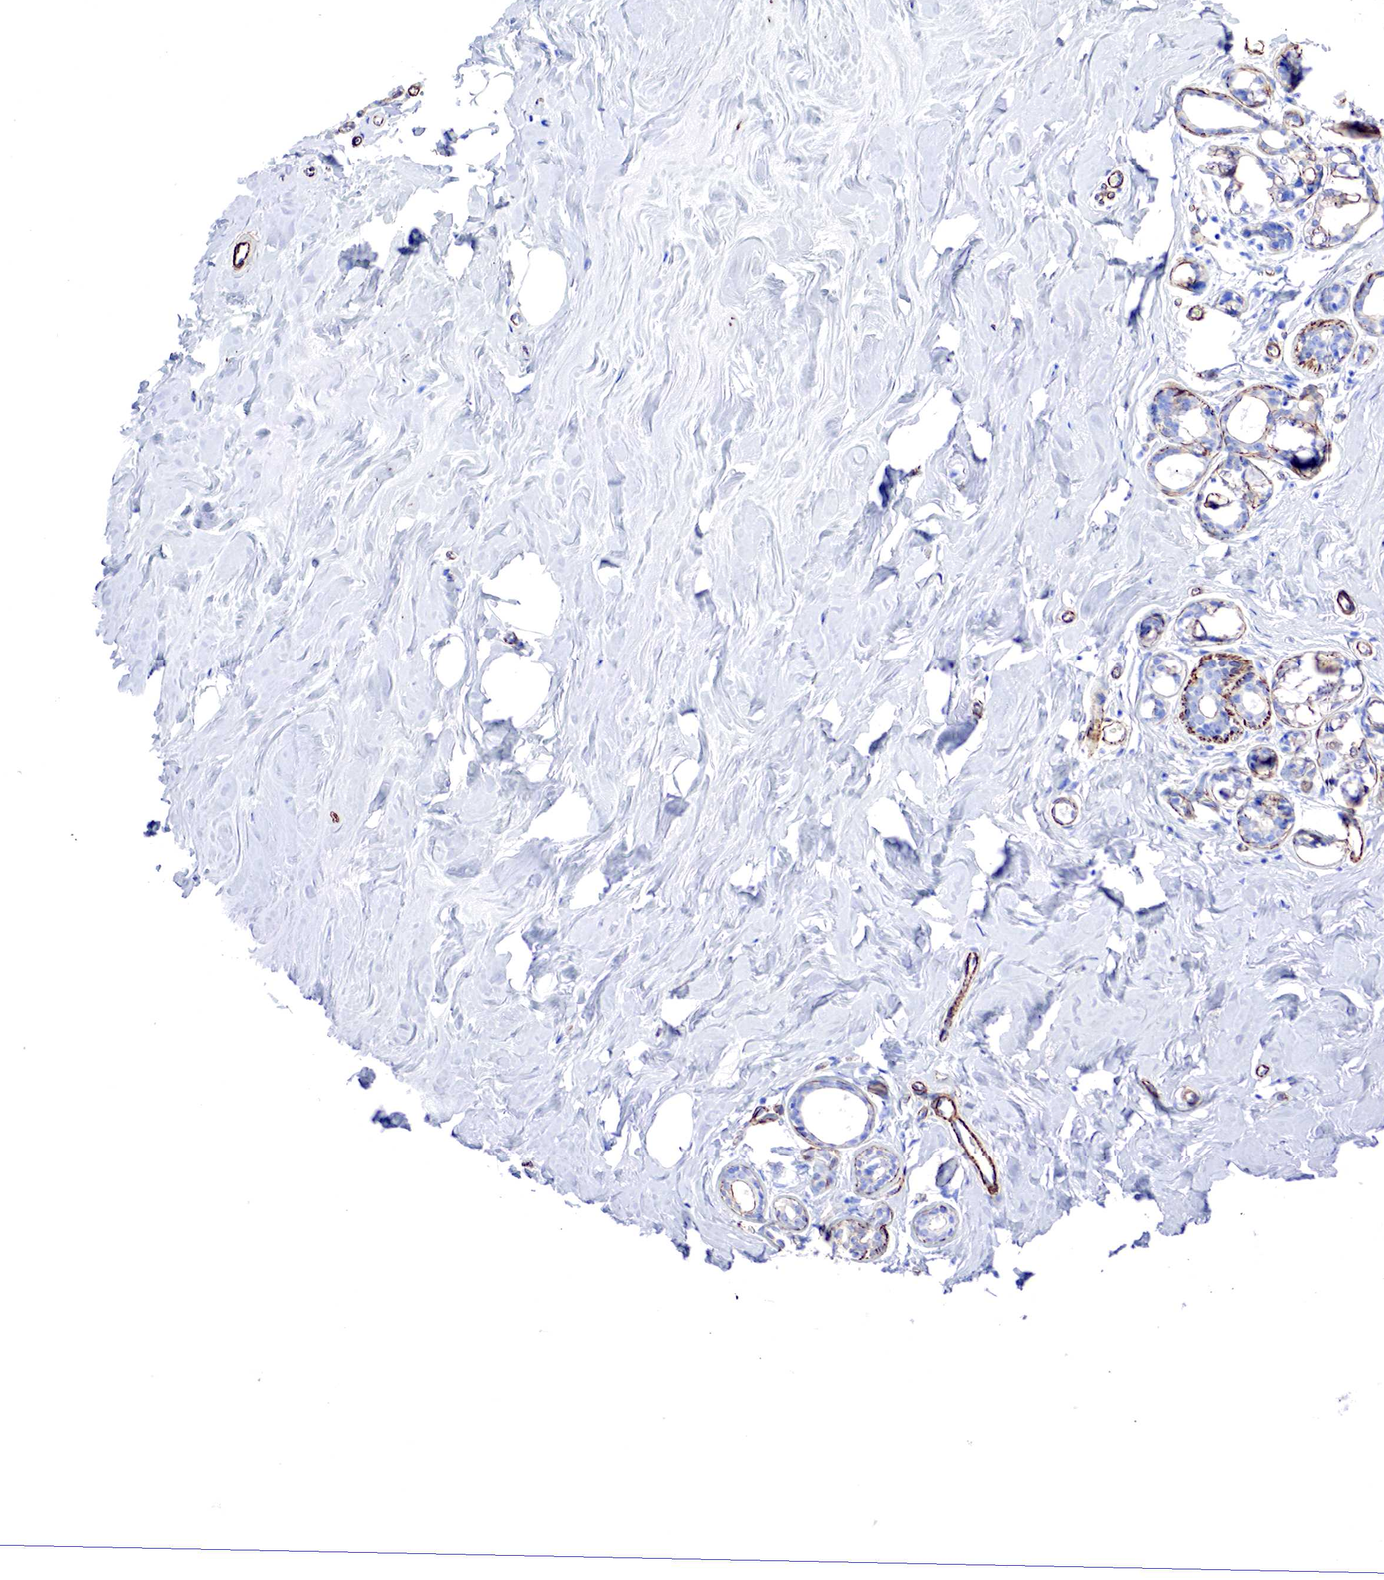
{"staining": {"intensity": "negative", "quantity": "none", "location": "none"}, "tissue": "breast", "cell_type": "Glandular cells", "image_type": "normal", "snomed": [{"axis": "morphology", "description": "Normal tissue, NOS"}, {"axis": "topography", "description": "Breast"}], "caption": "Unremarkable breast was stained to show a protein in brown. There is no significant expression in glandular cells. (Brightfield microscopy of DAB (3,3'-diaminobenzidine) immunohistochemistry at high magnification).", "gene": "TPM1", "patient": {"sex": "female", "age": 54}}